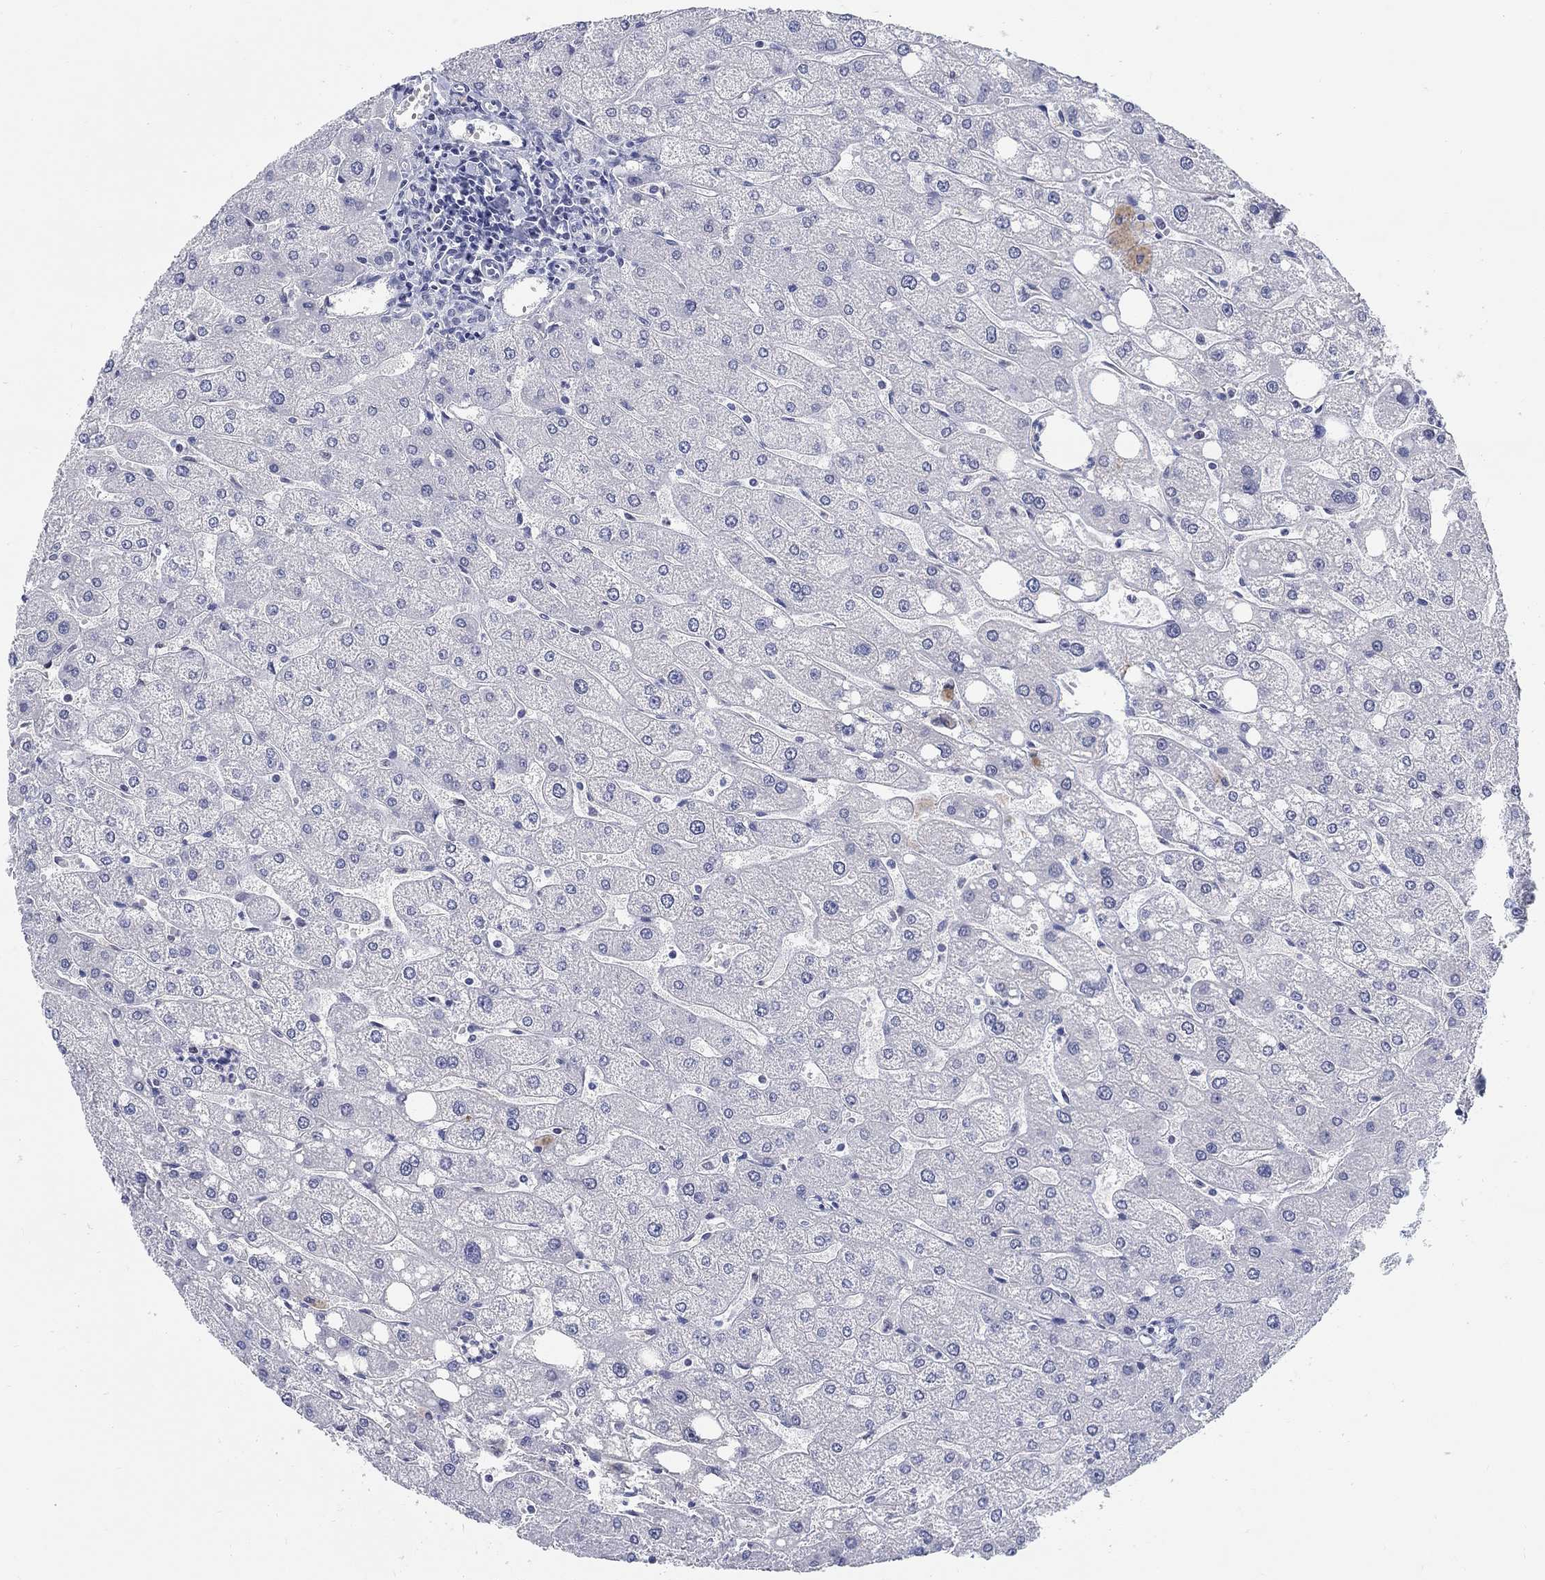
{"staining": {"intensity": "negative", "quantity": "none", "location": "none"}, "tissue": "liver", "cell_type": "Cholangiocytes", "image_type": "normal", "snomed": [{"axis": "morphology", "description": "Normal tissue, NOS"}, {"axis": "topography", "description": "Liver"}], "caption": "Immunohistochemistry (IHC) image of benign human liver stained for a protein (brown), which demonstrates no expression in cholangiocytes. (DAB (3,3'-diaminobenzidine) IHC with hematoxylin counter stain).", "gene": "ANKS1B", "patient": {"sex": "male", "age": 67}}